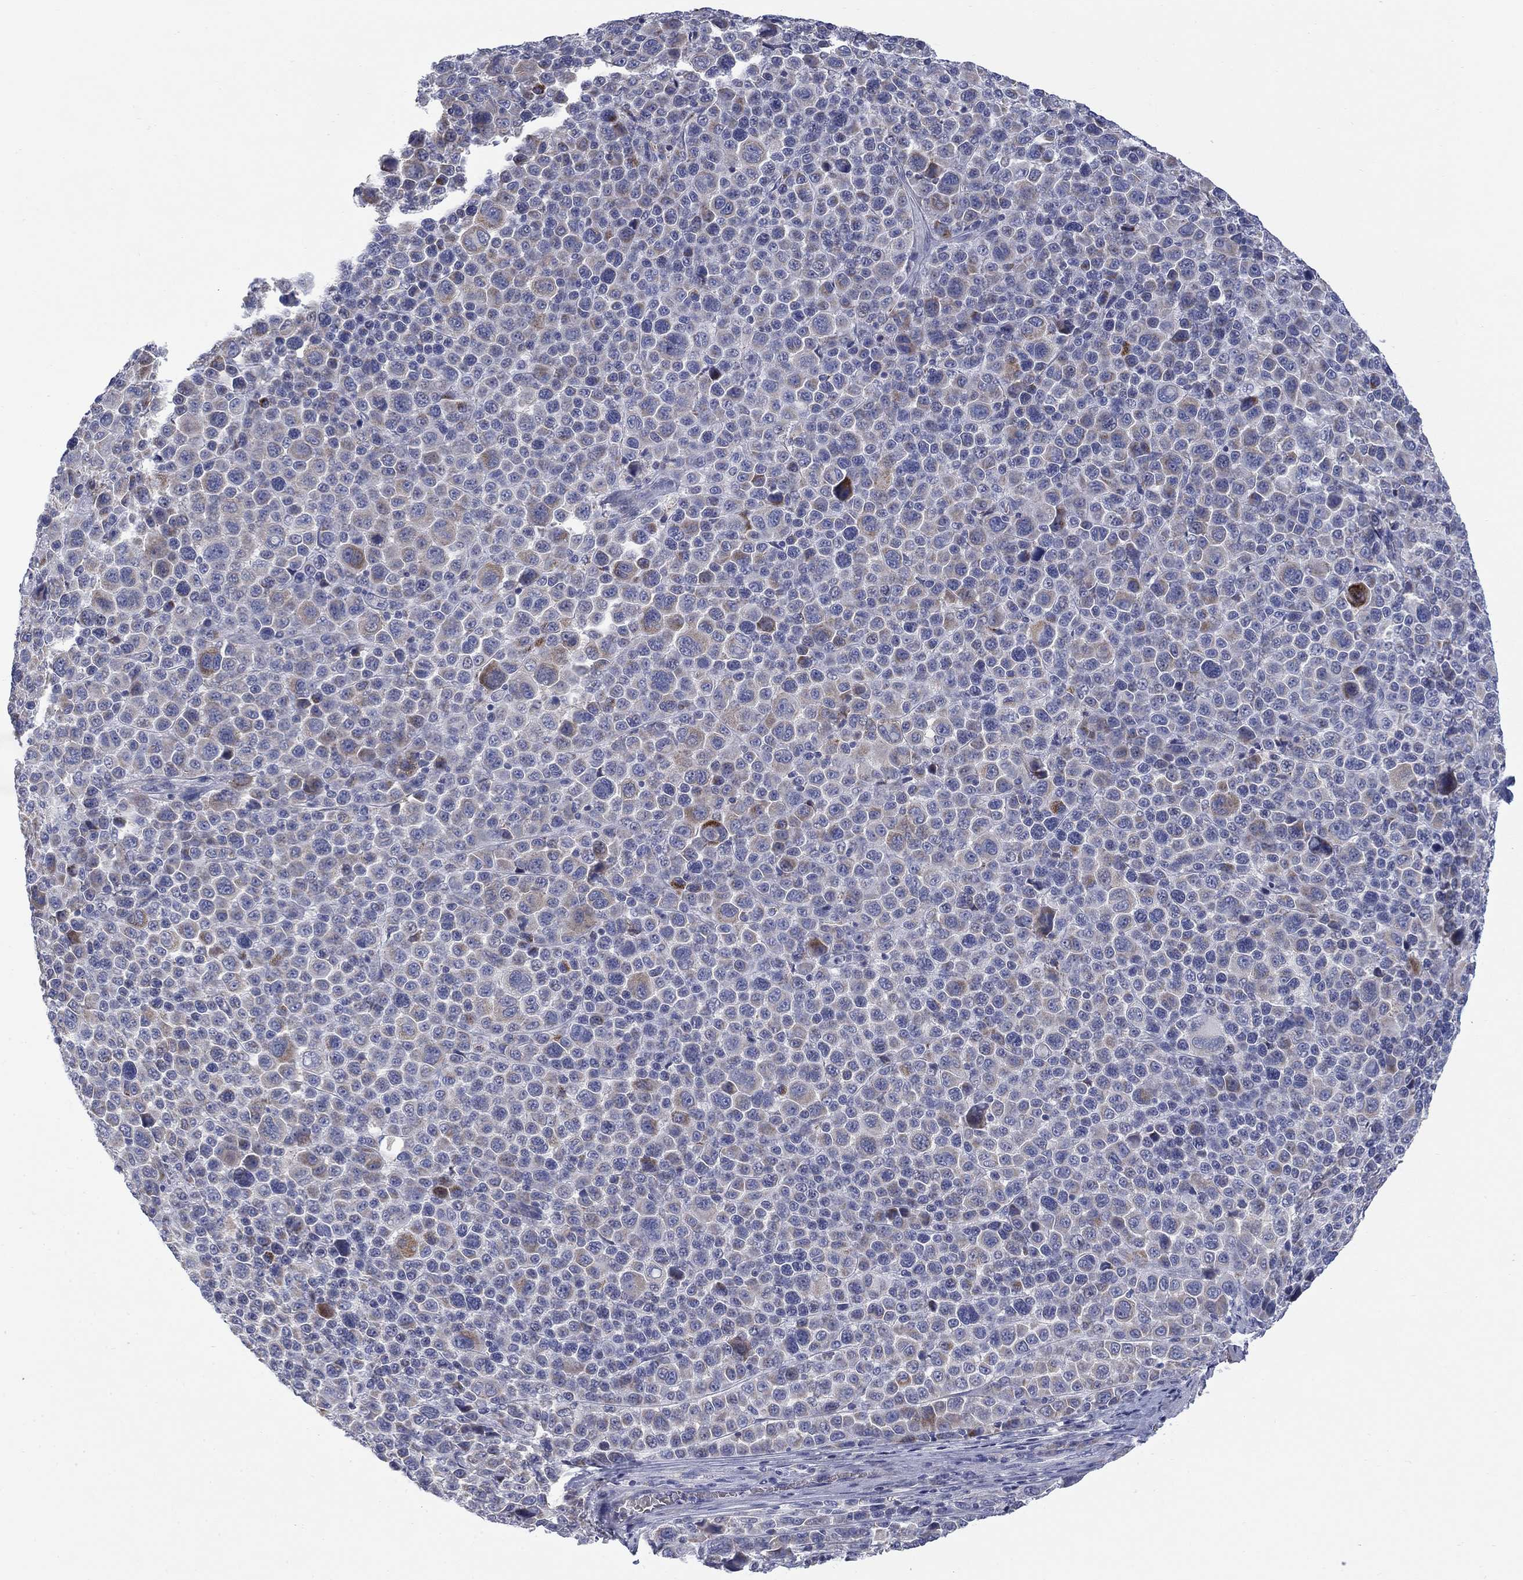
{"staining": {"intensity": "moderate", "quantity": "<25%", "location": "cytoplasmic/membranous"}, "tissue": "melanoma", "cell_type": "Tumor cells", "image_type": "cancer", "snomed": [{"axis": "morphology", "description": "Malignant melanoma, NOS"}, {"axis": "topography", "description": "Skin"}], "caption": "Human melanoma stained for a protein (brown) reveals moderate cytoplasmic/membranous positive staining in about <25% of tumor cells.", "gene": "FRK", "patient": {"sex": "female", "age": 57}}